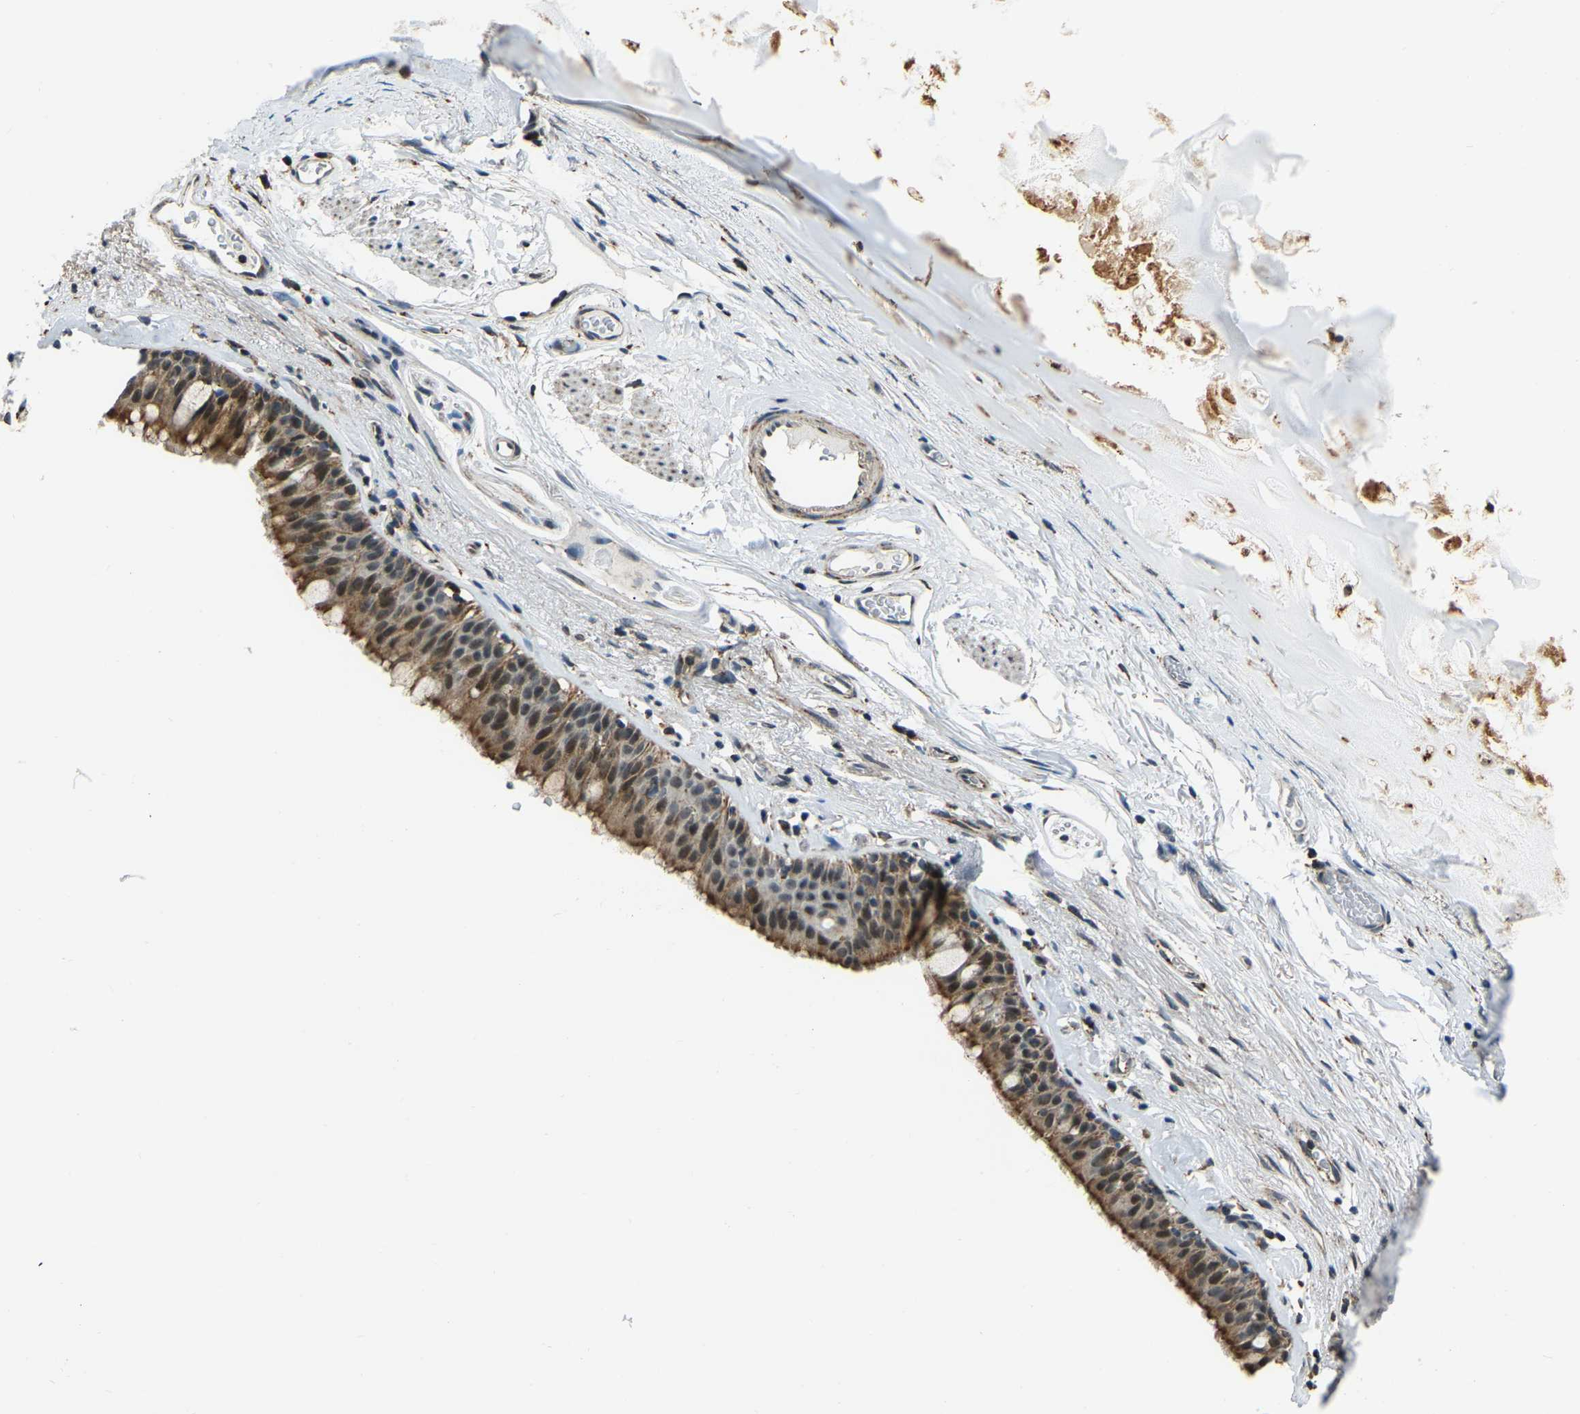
{"staining": {"intensity": "strong", "quantity": ">75%", "location": "cytoplasmic/membranous"}, "tissue": "bronchus", "cell_type": "Respiratory epithelial cells", "image_type": "normal", "snomed": [{"axis": "morphology", "description": "Normal tissue, NOS"}, {"axis": "topography", "description": "Cartilage tissue"}, {"axis": "topography", "description": "Bronchus"}], "caption": "High-magnification brightfield microscopy of benign bronchus stained with DAB (brown) and counterstained with hematoxylin (blue). respiratory epithelial cells exhibit strong cytoplasmic/membranous expression is identified in about>75% of cells.", "gene": "RBM33", "patient": {"sex": "female", "age": 53}}